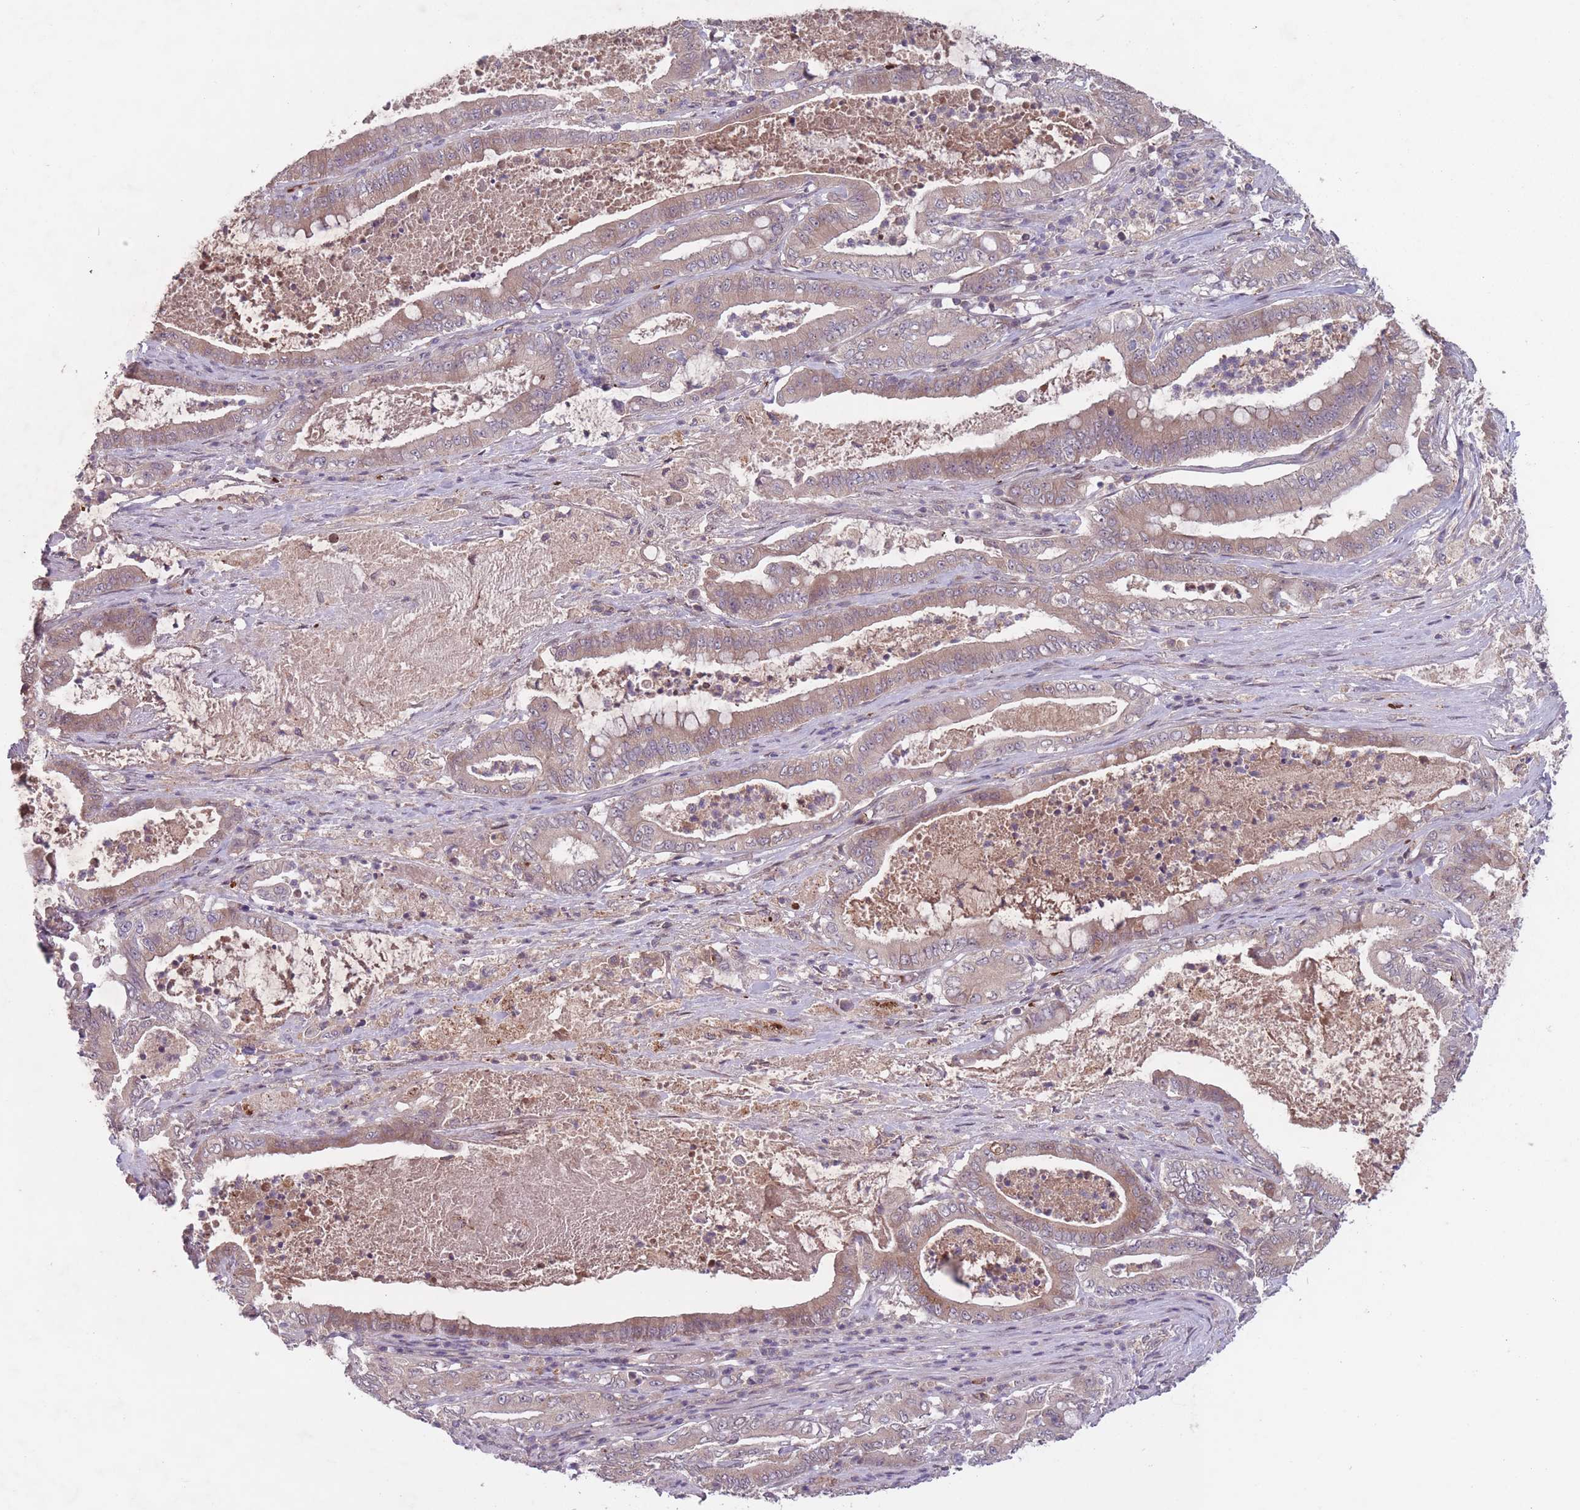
{"staining": {"intensity": "moderate", "quantity": "25%-75%", "location": "cytoplasmic/membranous"}, "tissue": "pancreatic cancer", "cell_type": "Tumor cells", "image_type": "cancer", "snomed": [{"axis": "morphology", "description": "Adenocarcinoma, NOS"}, {"axis": "topography", "description": "Pancreas"}], "caption": "IHC photomicrograph of neoplastic tissue: human pancreatic adenocarcinoma stained using IHC exhibits medium levels of moderate protein expression localized specifically in the cytoplasmic/membranous of tumor cells, appearing as a cytoplasmic/membranous brown color.", "gene": "SECTM1", "patient": {"sex": "male", "age": 71}}